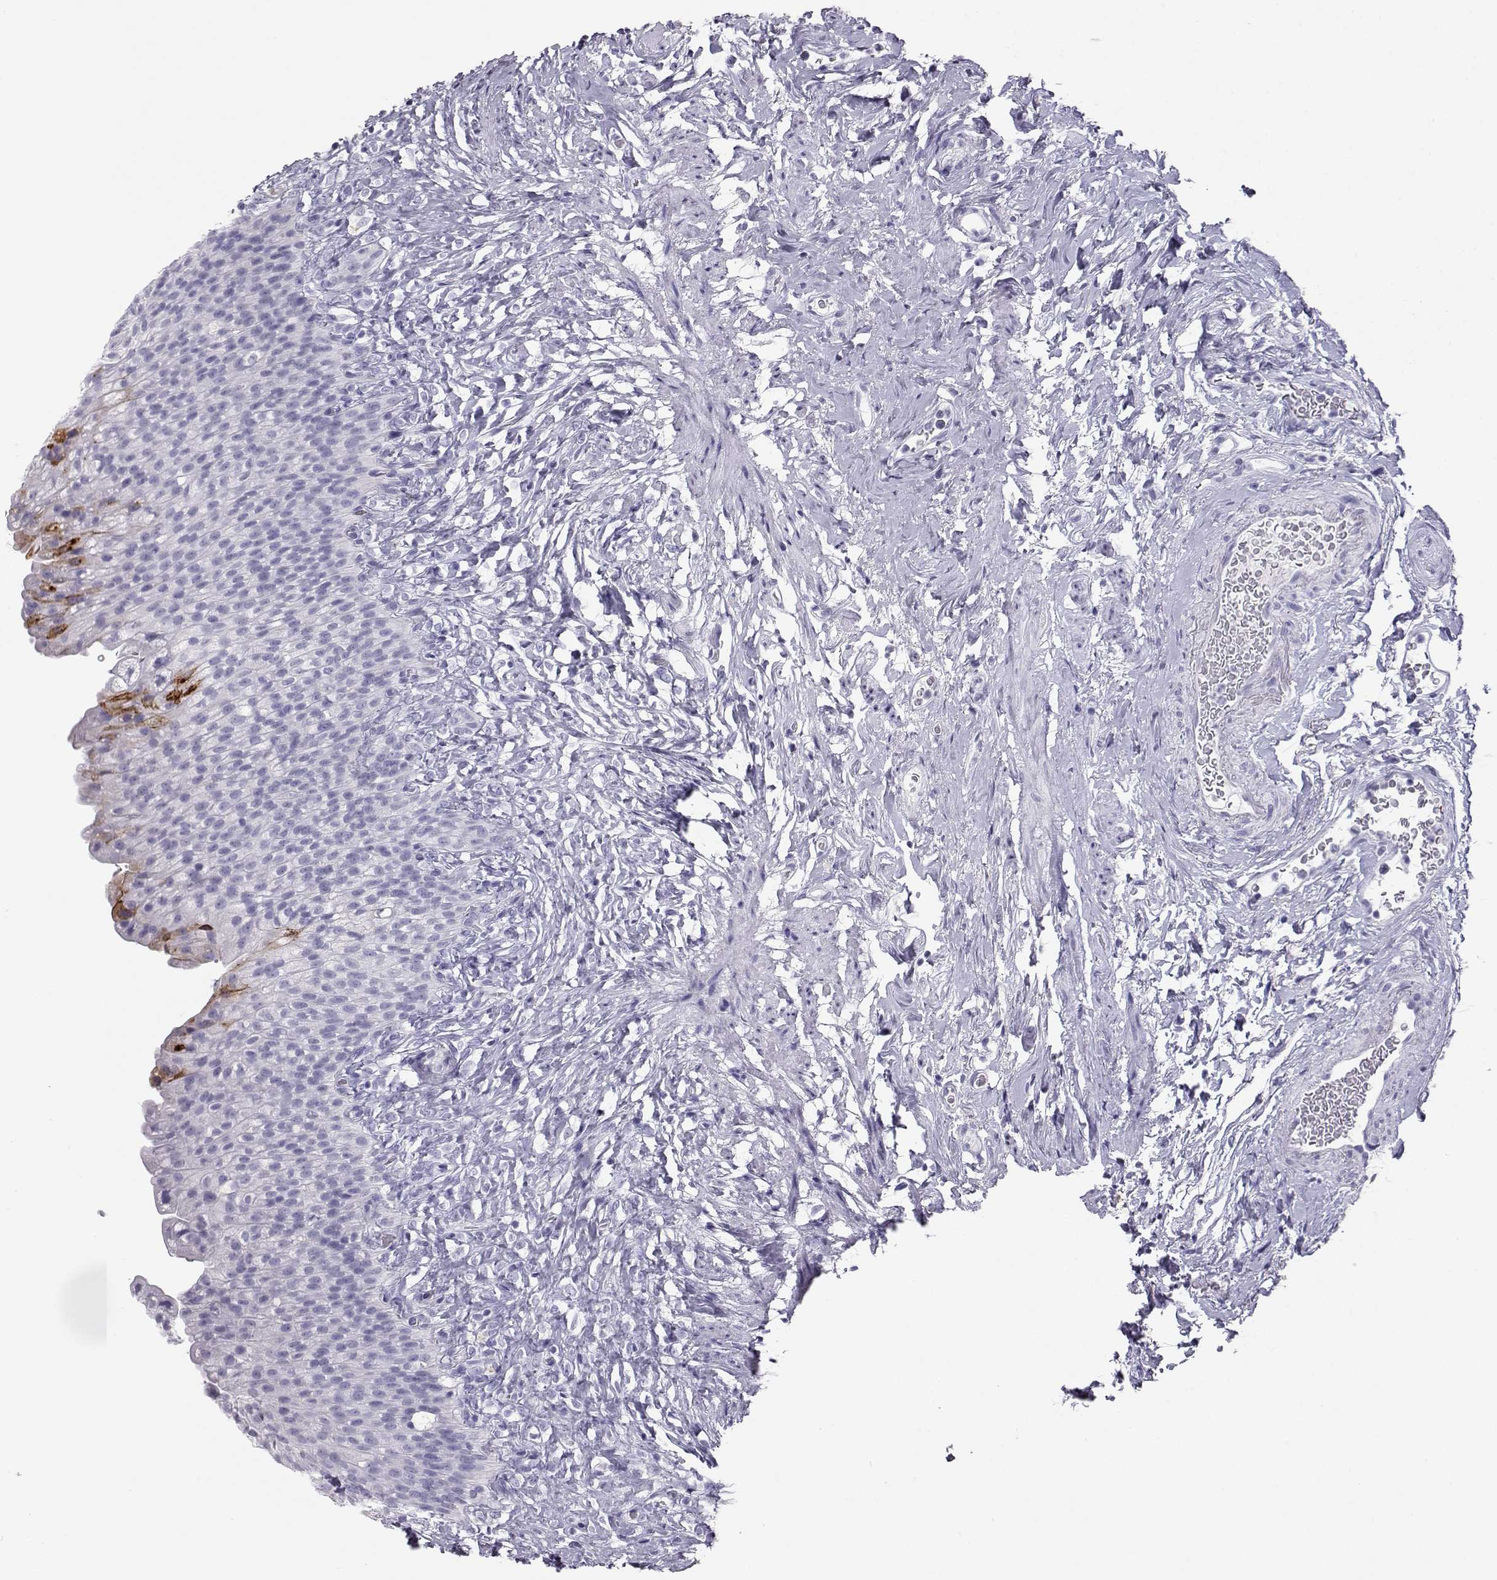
{"staining": {"intensity": "moderate", "quantity": "<25%", "location": "cytoplasmic/membranous"}, "tissue": "urinary bladder", "cell_type": "Urothelial cells", "image_type": "normal", "snomed": [{"axis": "morphology", "description": "Normal tissue, NOS"}, {"axis": "topography", "description": "Urinary bladder"}], "caption": "Protein staining exhibits moderate cytoplasmic/membranous expression in approximately <25% of urothelial cells in unremarkable urinary bladder.", "gene": "ITLN1", "patient": {"sex": "male", "age": 76}}